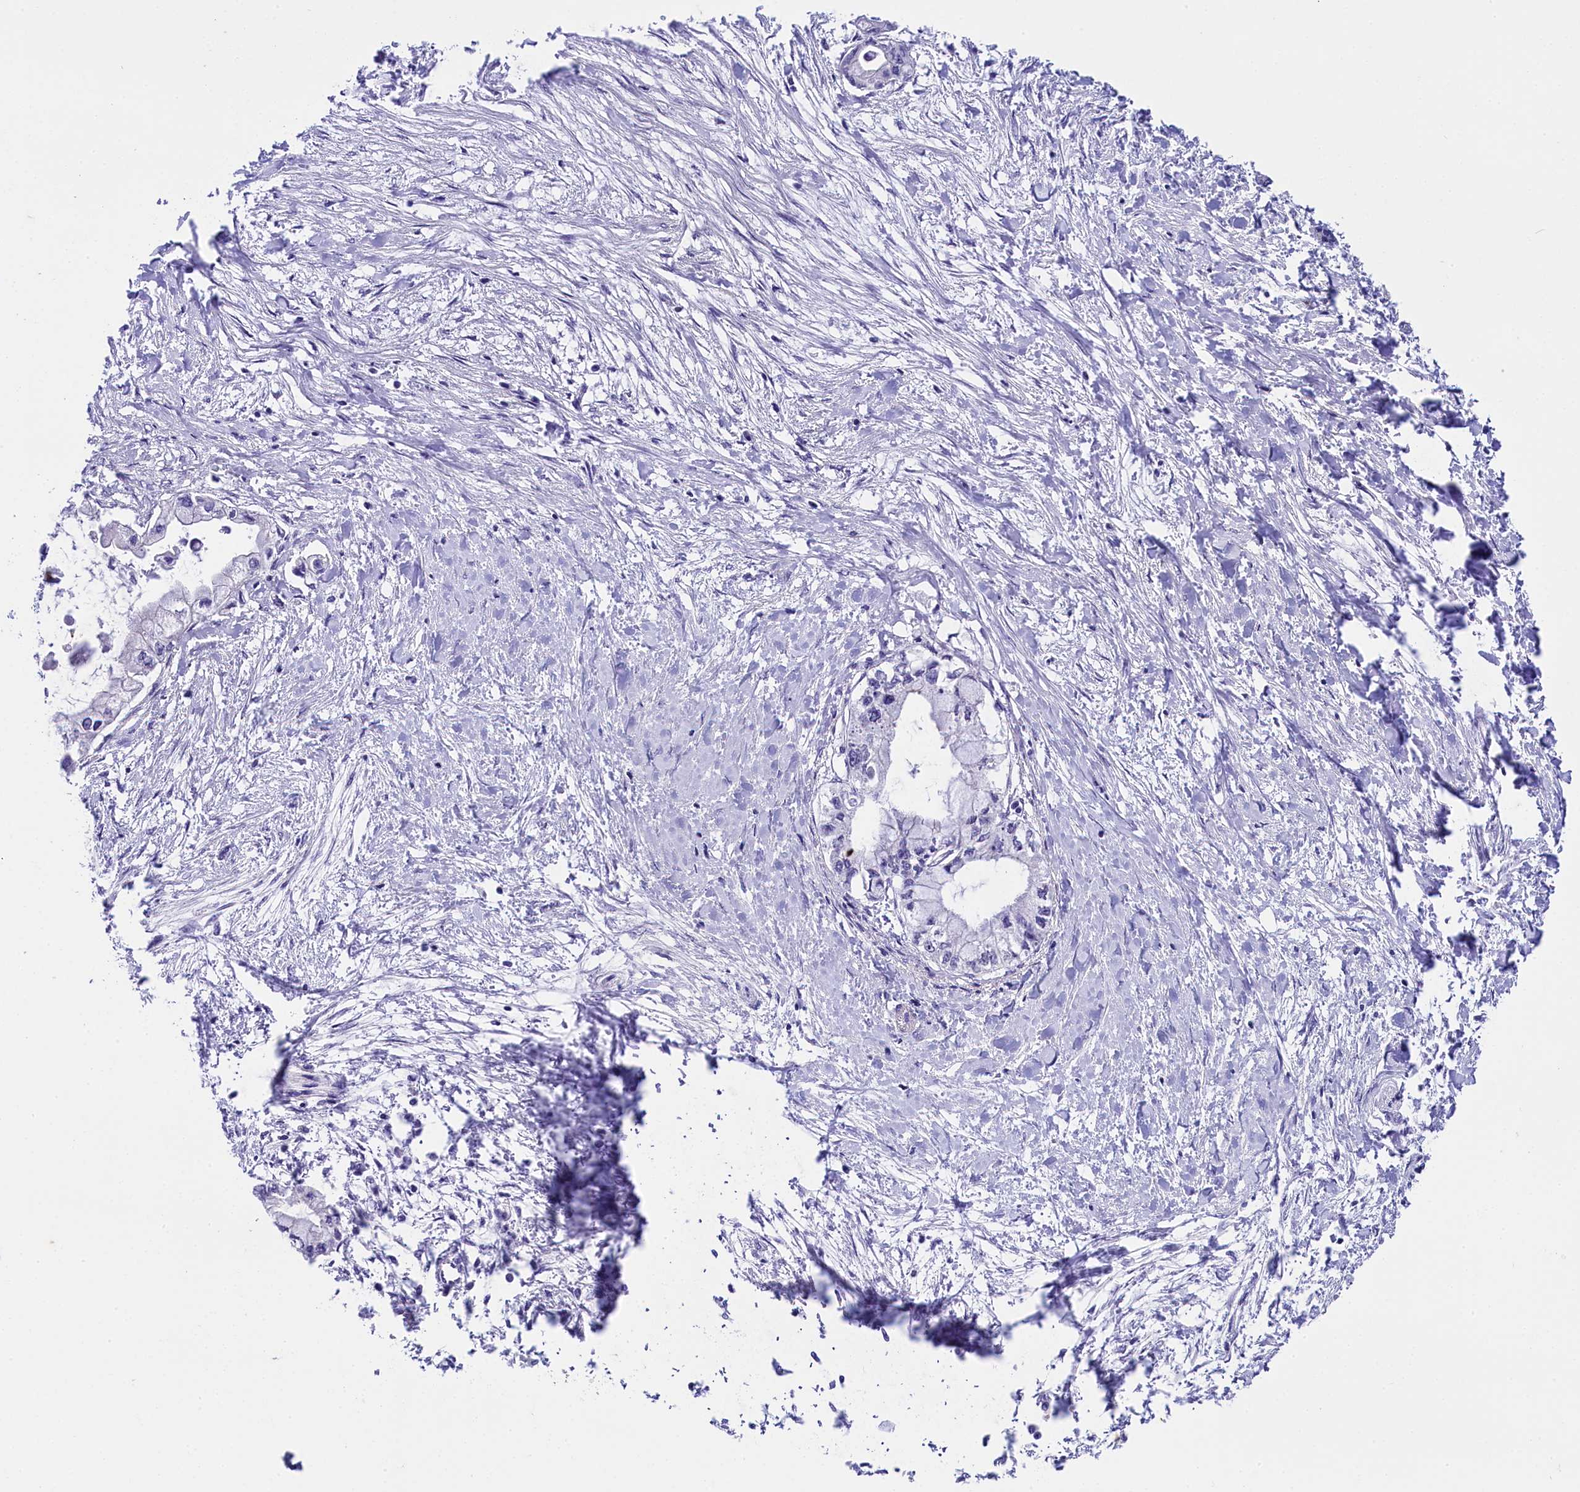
{"staining": {"intensity": "negative", "quantity": "none", "location": "none"}, "tissue": "pancreatic cancer", "cell_type": "Tumor cells", "image_type": "cancer", "snomed": [{"axis": "morphology", "description": "Adenocarcinoma, NOS"}, {"axis": "topography", "description": "Pancreas"}], "caption": "A photomicrograph of pancreatic cancer stained for a protein exhibits no brown staining in tumor cells. (DAB (3,3'-diaminobenzidine) immunohistochemistry (IHC) with hematoxylin counter stain).", "gene": "OSGEP", "patient": {"sex": "male", "age": 48}}